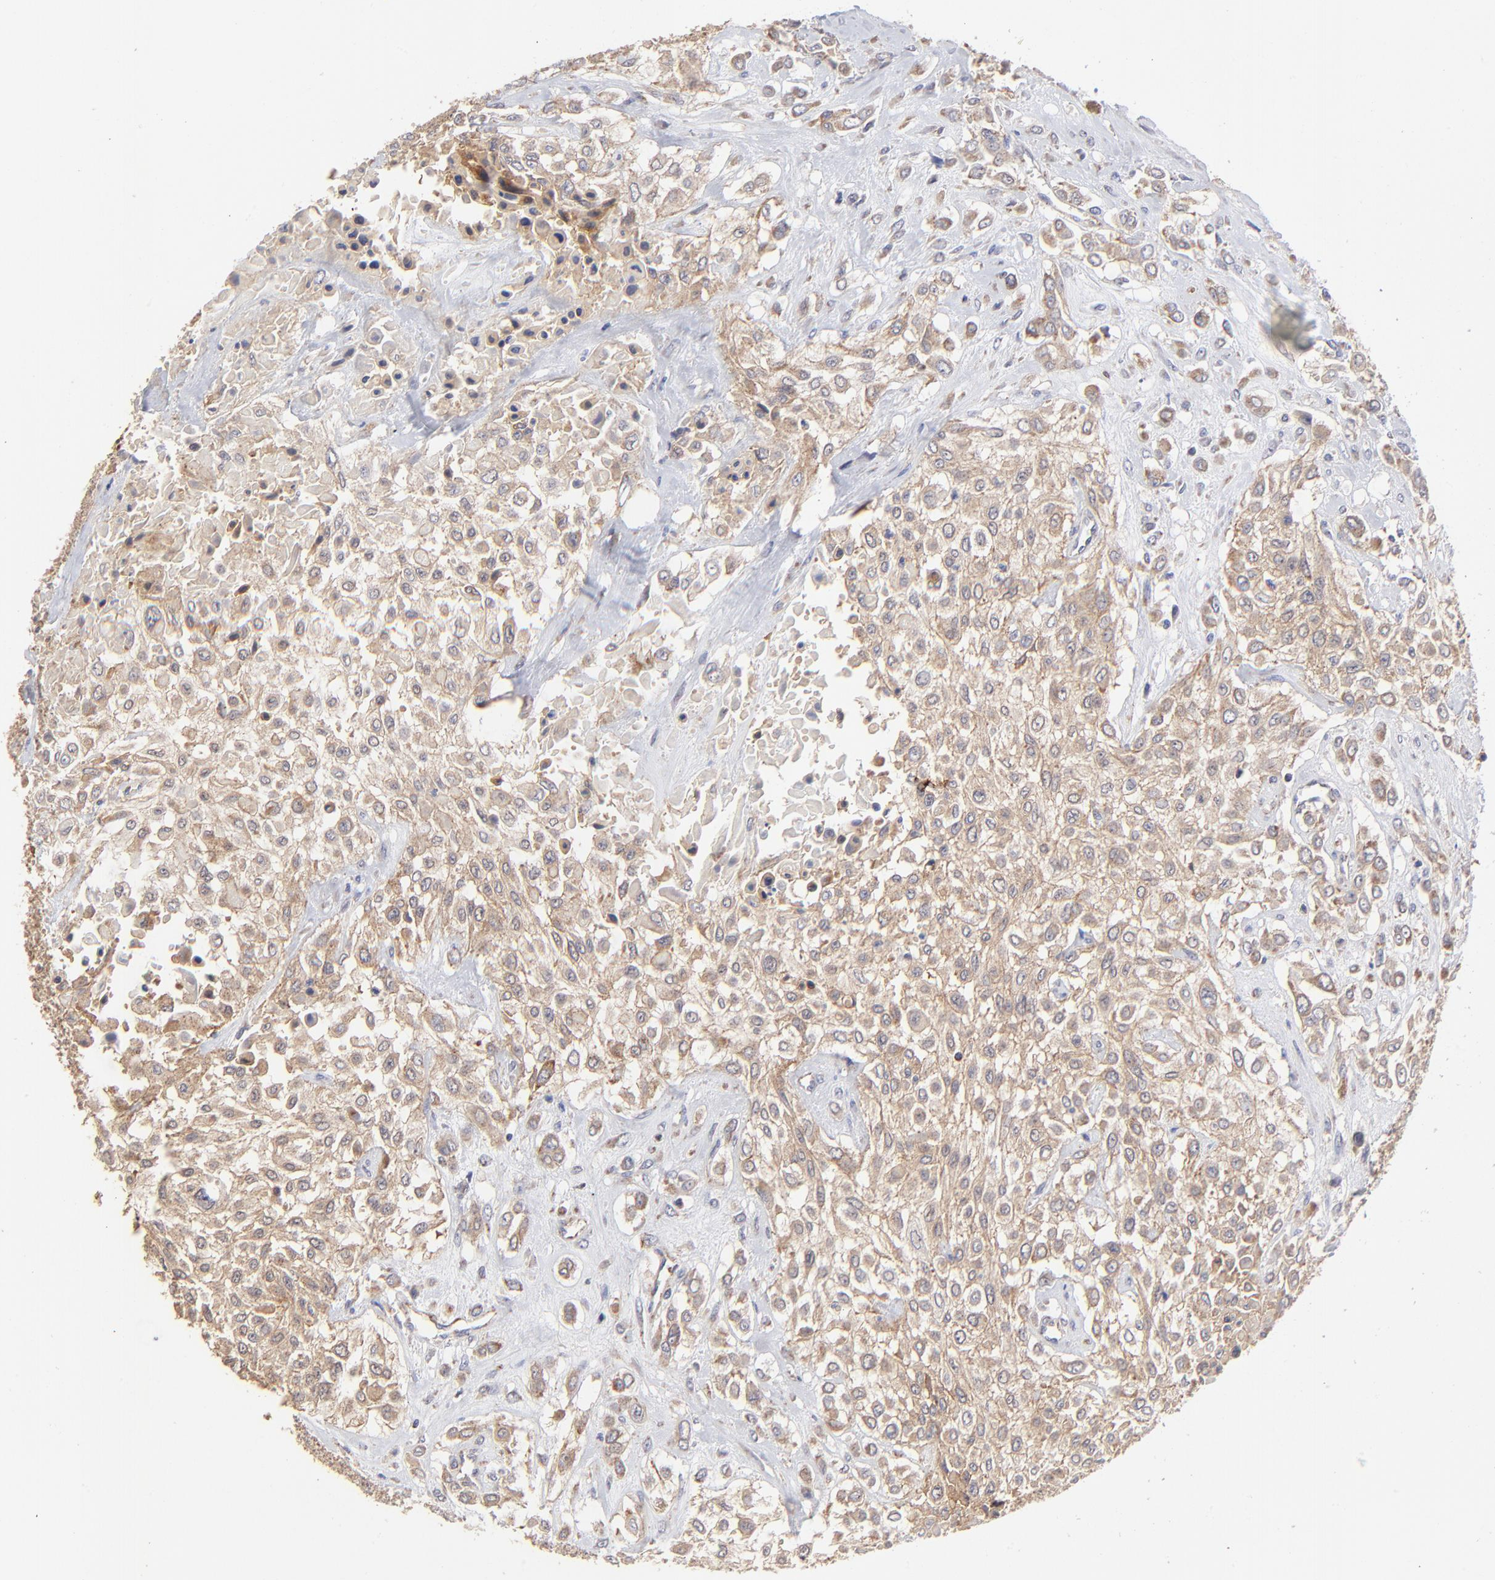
{"staining": {"intensity": "moderate", "quantity": ">75%", "location": "cytoplasmic/membranous"}, "tissue": "urothelial cancer", "cell_type": "Tumor cells", "image_type": "cancer", "snomed": [{"axis": "morphology", "description": "Urothelial carcinoma, High grade"}, {"axis": "topography", "description": "Urinary bladder"}], "caption": "Immunohistochemical staining of human urothelial cancer shows moderate cytoplasmic/membranous protein positivity in approximately >75% of tumor cells.", "gene": "FBXL12", "patient": {"sex": "male", "age": 57}}